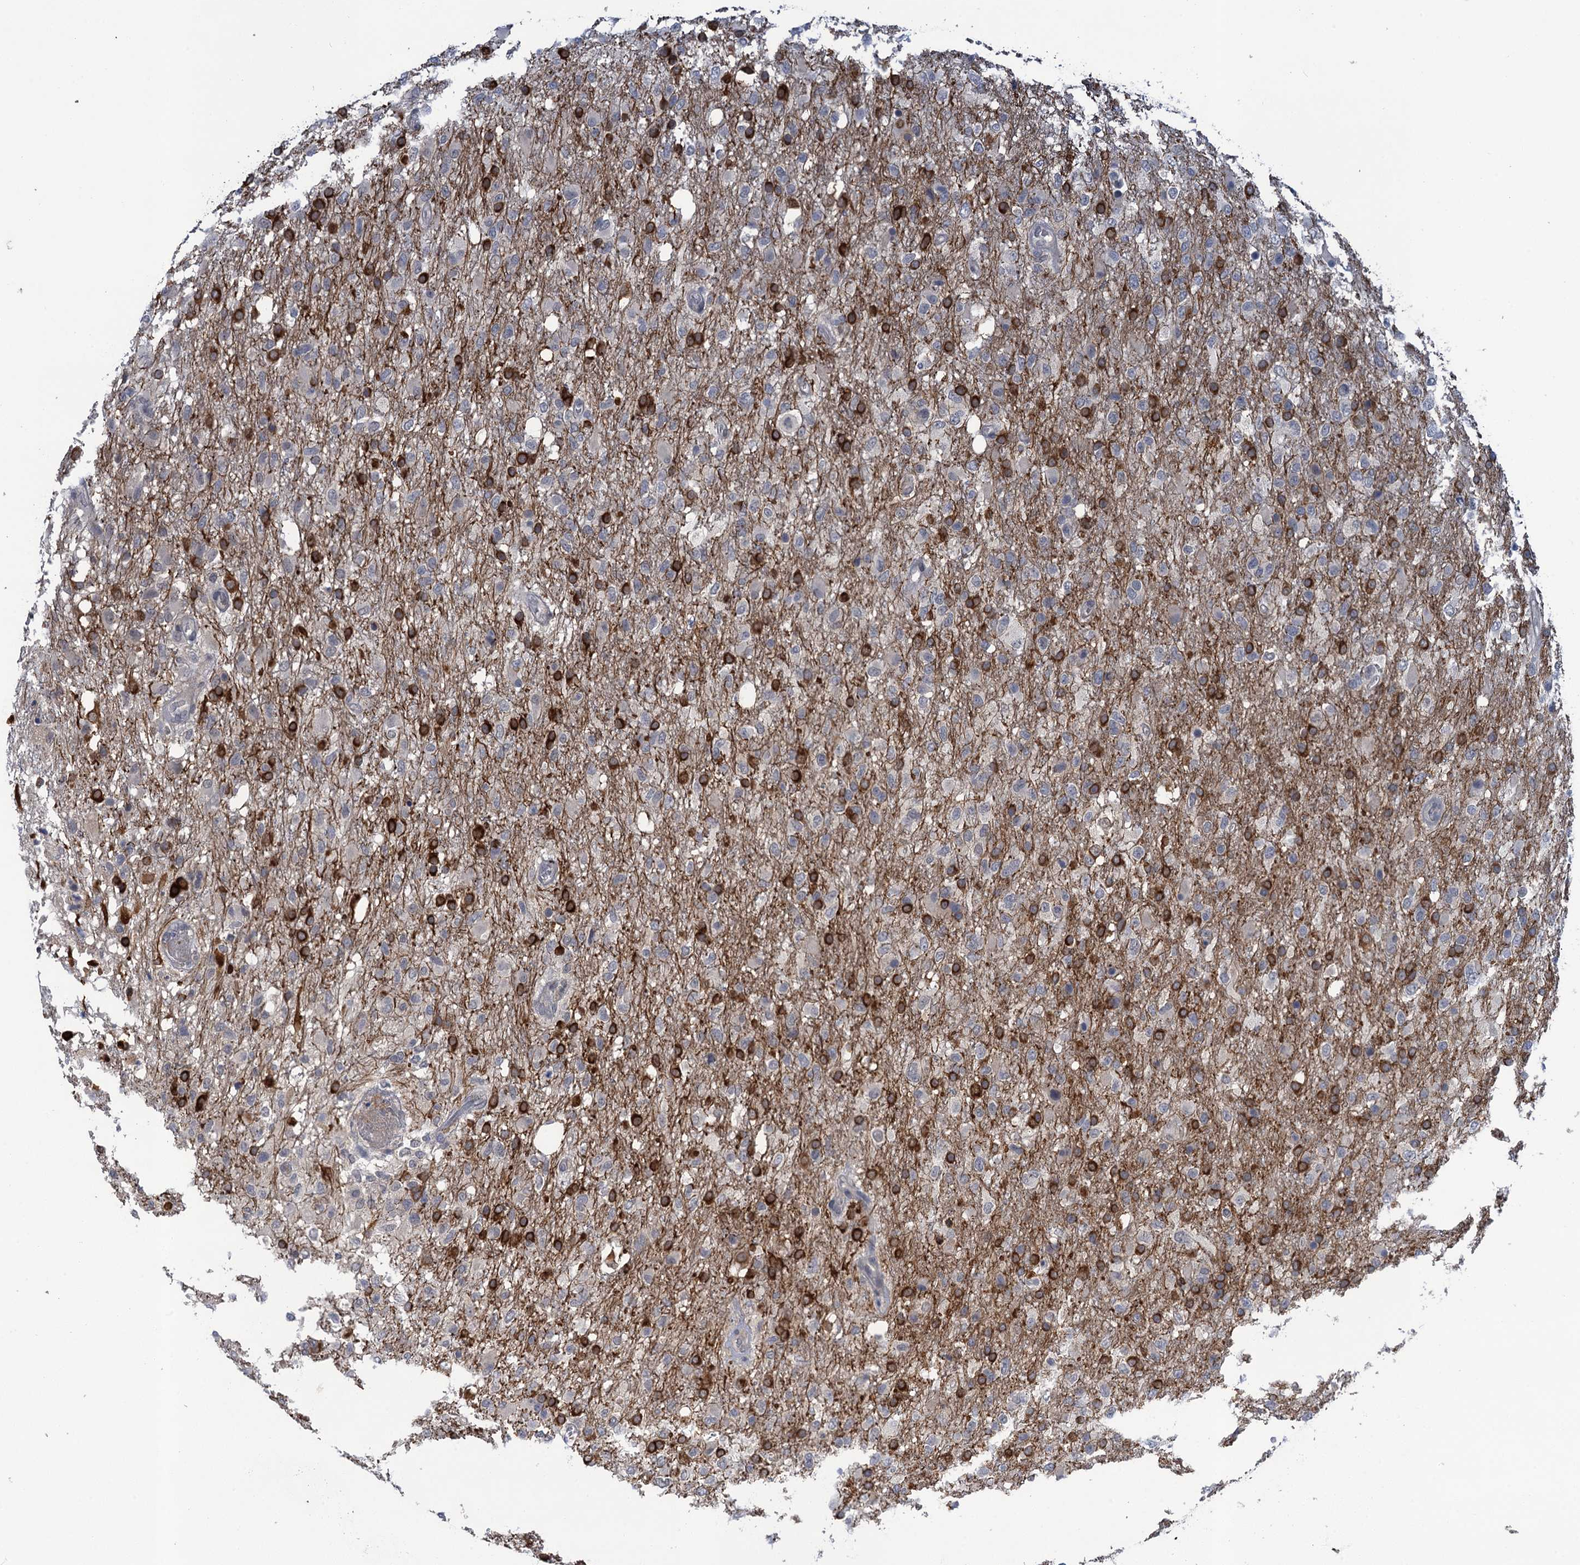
{"staining": {"intensity": "moderate", "quantity": "25%-75%", "location": "cytoplasmic/membranous"}, "tissue": "glioma", "cell_type": "Tumor cells", "image_type": "cancer", "snomed": [{"axis": "morphology", "description": "Glioma, malignant, High grade"}, {"axis": "topography", "description": "Brain"}], "caption": "Protein expression analysis of malignant glioma (high-grade) shows moderate cytoplasmic/membranous expression in approximately 25%-75% of tumor cells. (IHC, brightfield microscopy, high magnification).", "gene": "MRFAP1", "patient": {"sex": "female", "age": 74}}